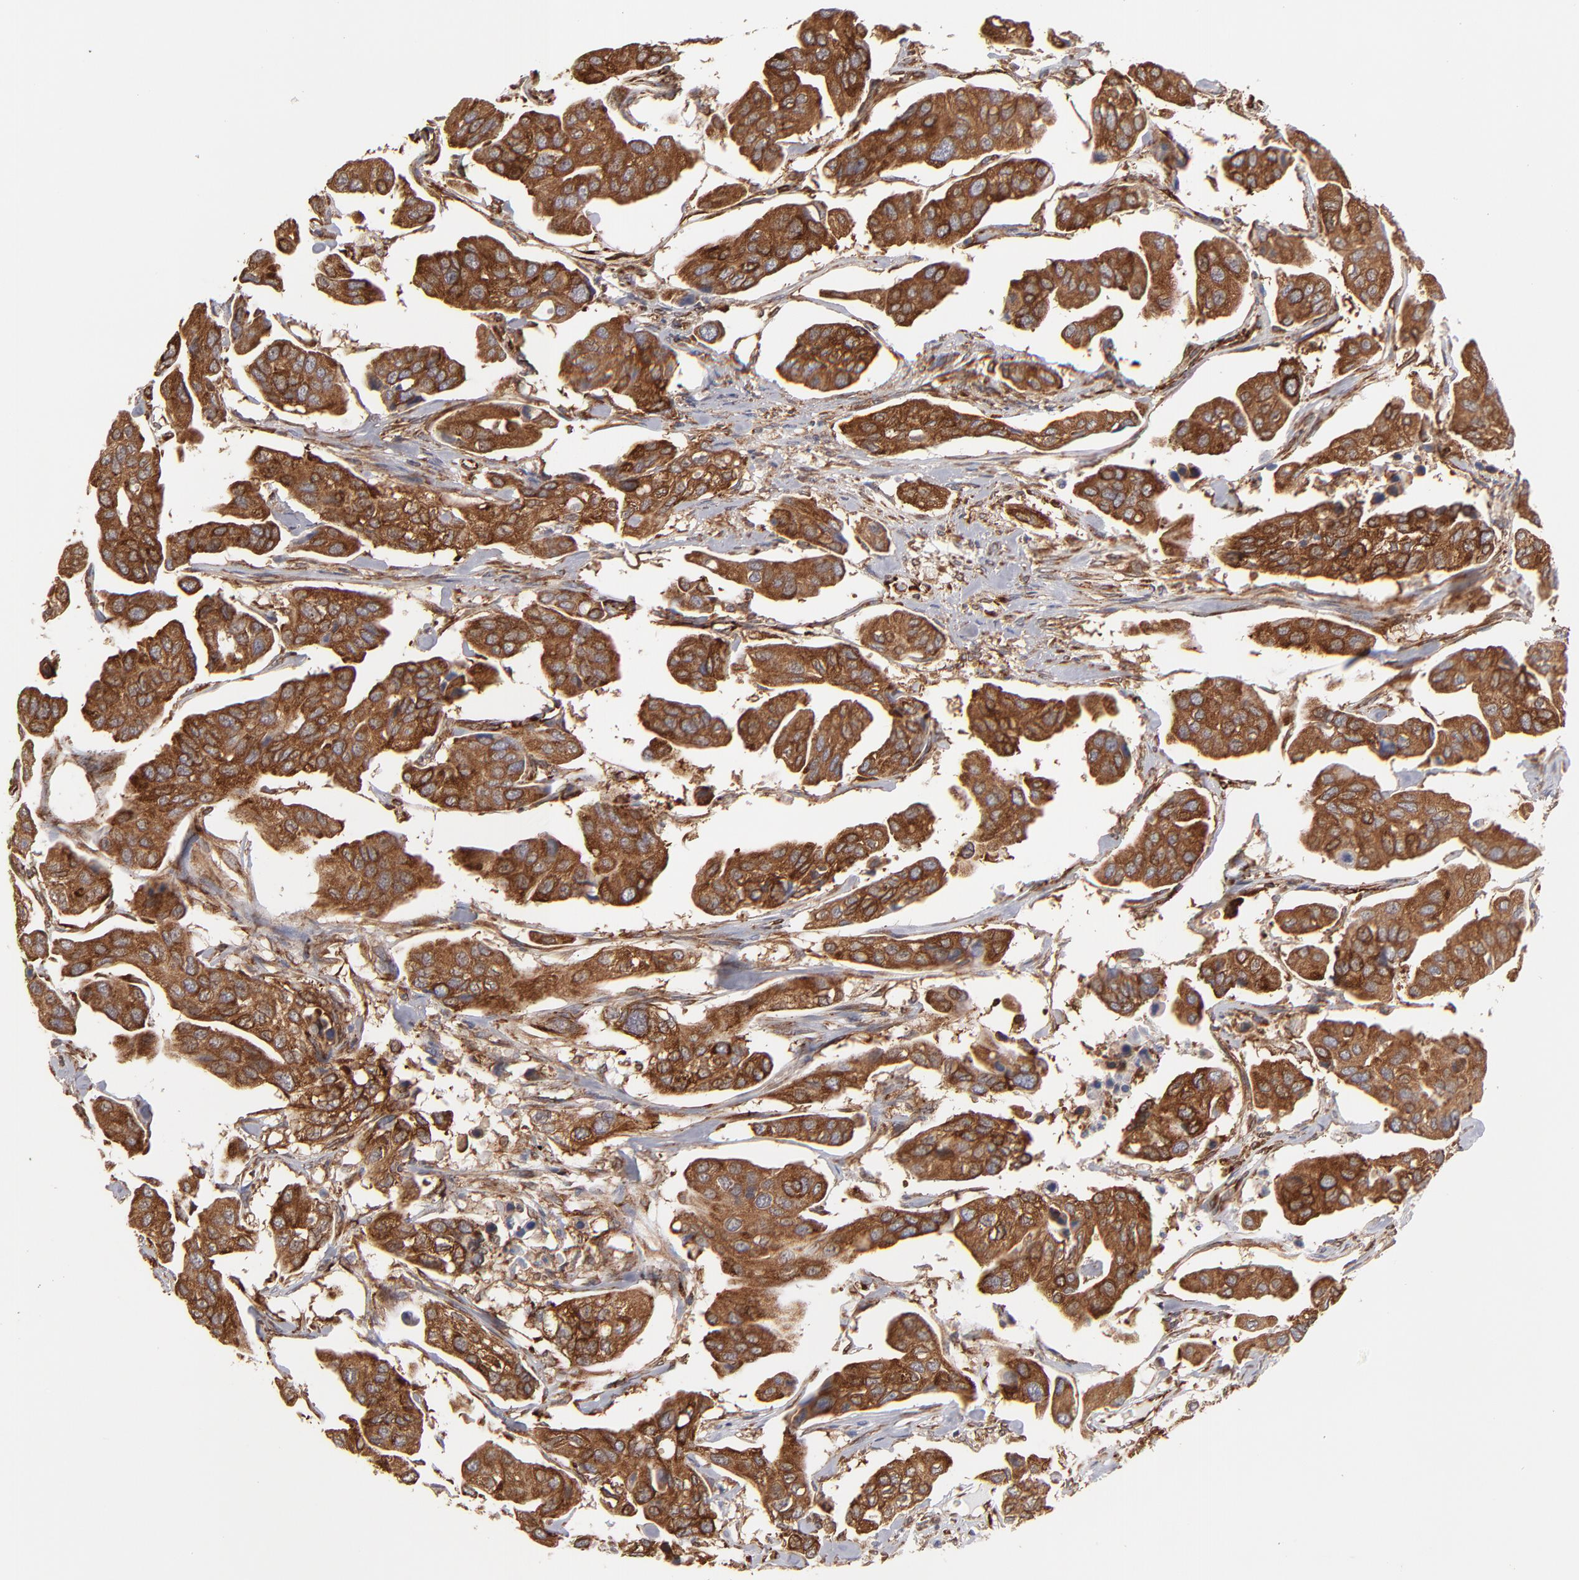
{"staining": {"intensity": "strong", "quantity": ">75%", "location": "cytoplasmic/membranous"}, "tissue": "urothelial cancer", "cell_type": "Tumor cells", "image_type": "cancer", "snomed": [{"axis": "morphology", "description": "Adenocarcinoma, NOS"}, {"axis": "topography", "description": "Urinary bladder"}], "caption": "Immunohistochemistry (IHC) of adenocarcinoma displays high levels of strong cytoplasmic/membranous expression in about >75% of tumor cells.", "gene": "KTN1", "patient": {"sex": "male", "age": 61}}